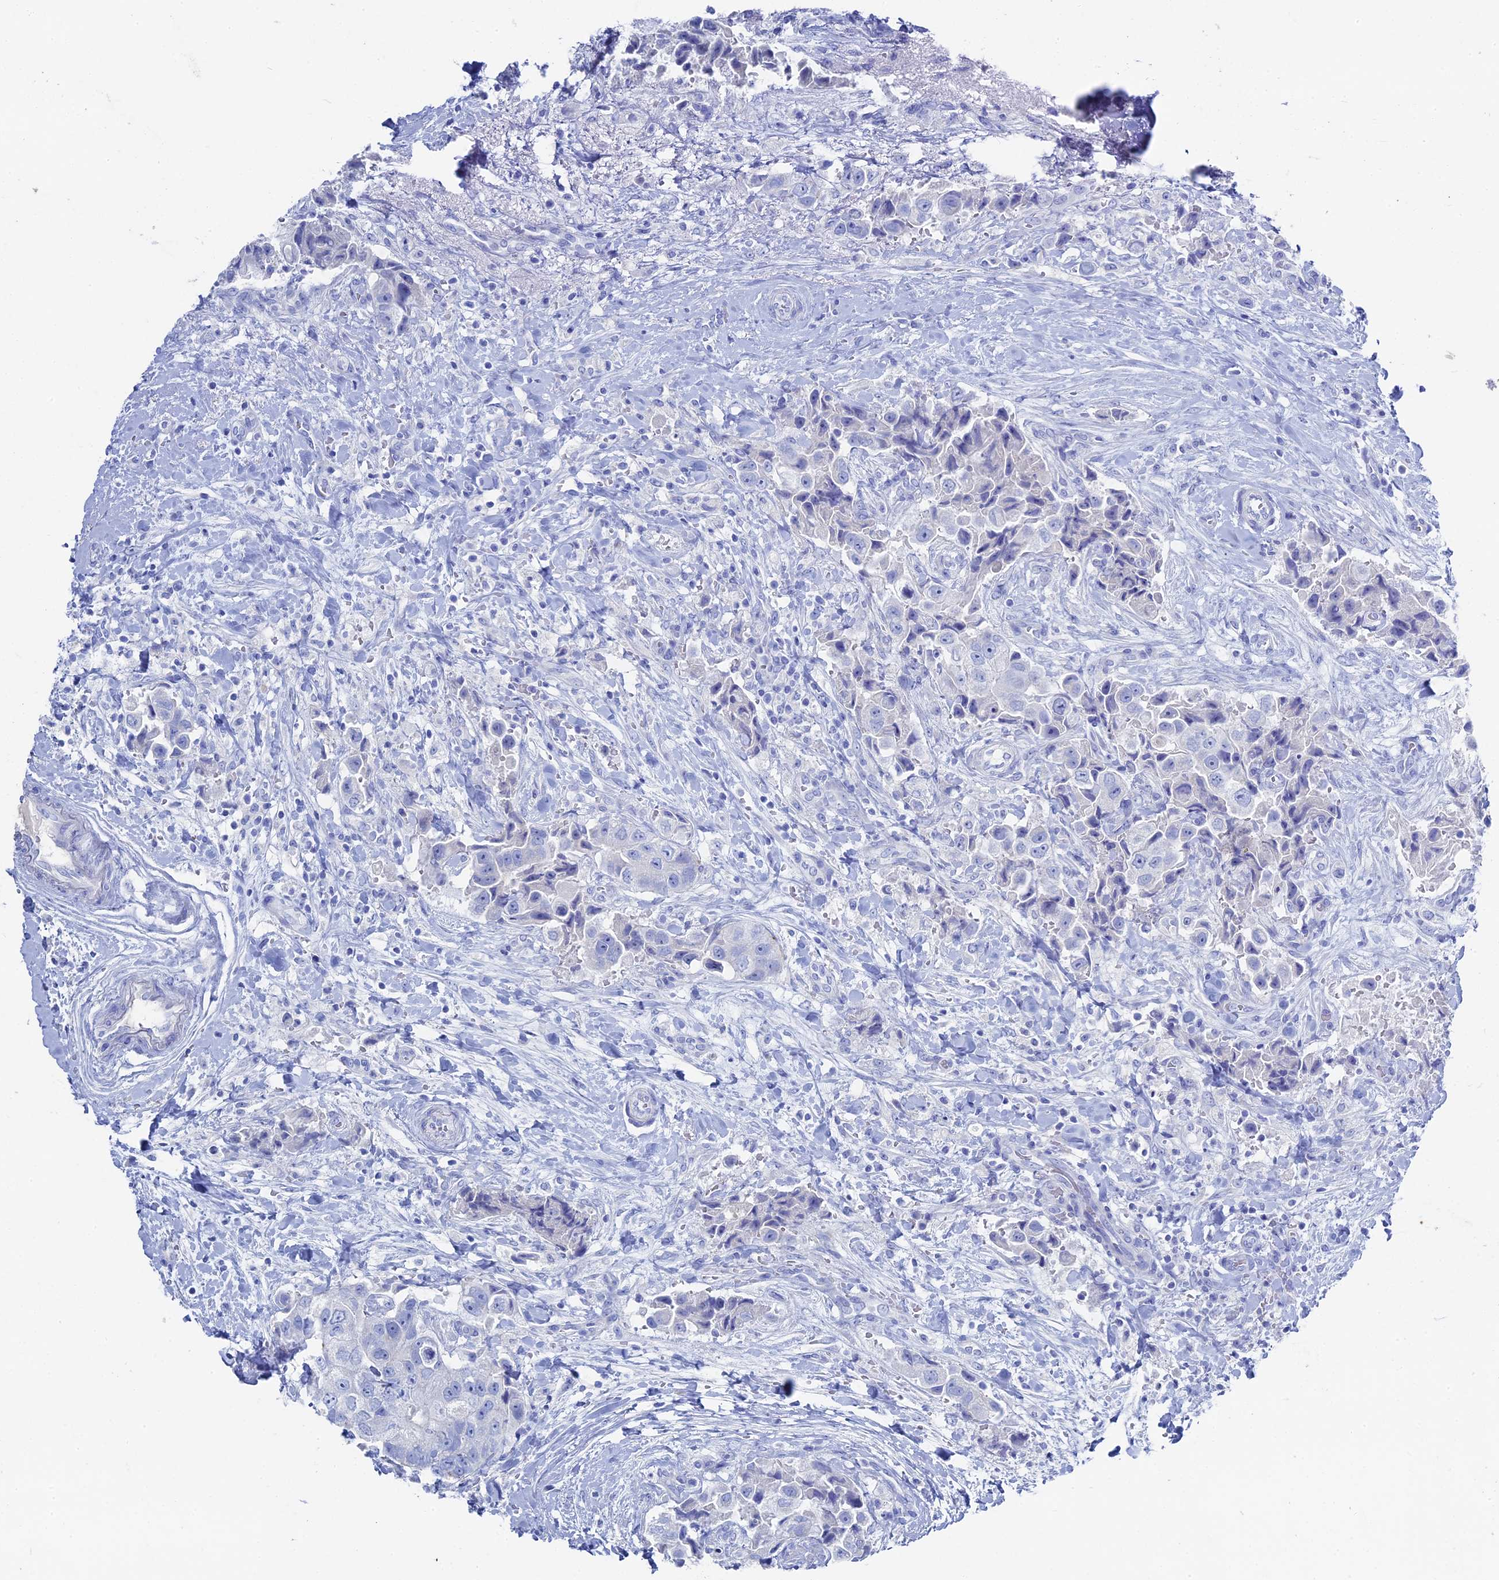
{"staining": {"intensity": "negative", "quantity": "none", "location": "none"}, "tissue": "breast cancer", "cell_type": "Tumor cells", "image_type": "cancer", "snomed": [{"axis": "morphology", "description": "Normal tissue, NOS"}, {"axis": "morphology", "description": "Duct carcinoma"}, {"axis": "topography", "description": "Breast"}], "caption": "Tumor cells are negative for brown protein staining in infiltrating ductal carcinoma (breast).", "gene": "UNC119", "patient": {"sex": "female", "age": 62}}